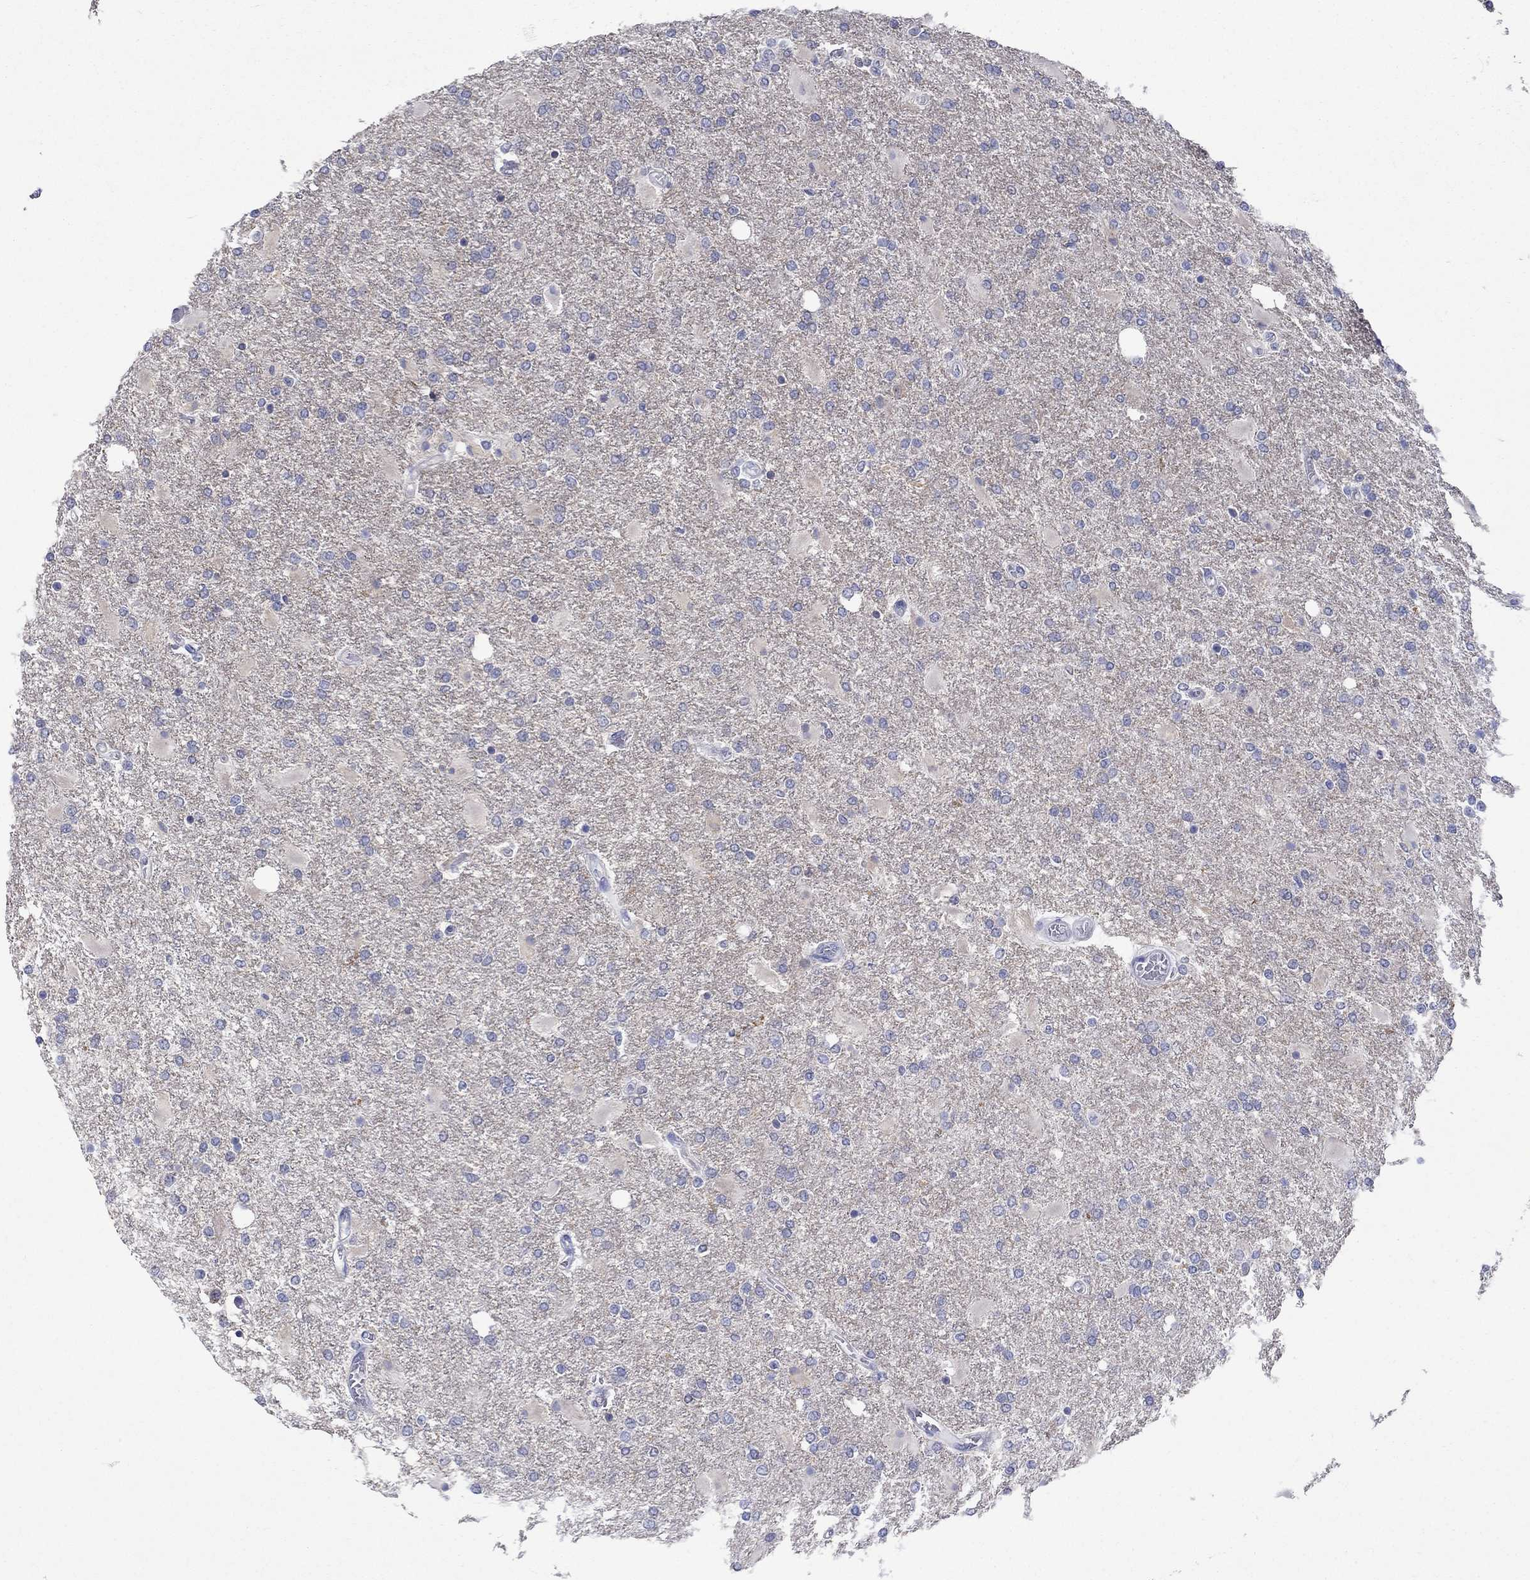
{"staining": {"intensity": "negative", "quantity": "none", "location": "none"}, "tissue": "glioma", "cell_type": "Tumor cells", "image_type": "cancer", "snomed": [{"axis": "morphology", "description": "Glioma, malignant, High grade"}, {"axis": "topography", "description": "Cerebral cortex"}], "caption": "A micrograph of human glioma is negative for staining in tumor cells. Nuclei are stained in blue.", "gene": "REEP2", "patient": {"sex": "male", "age": 79}}